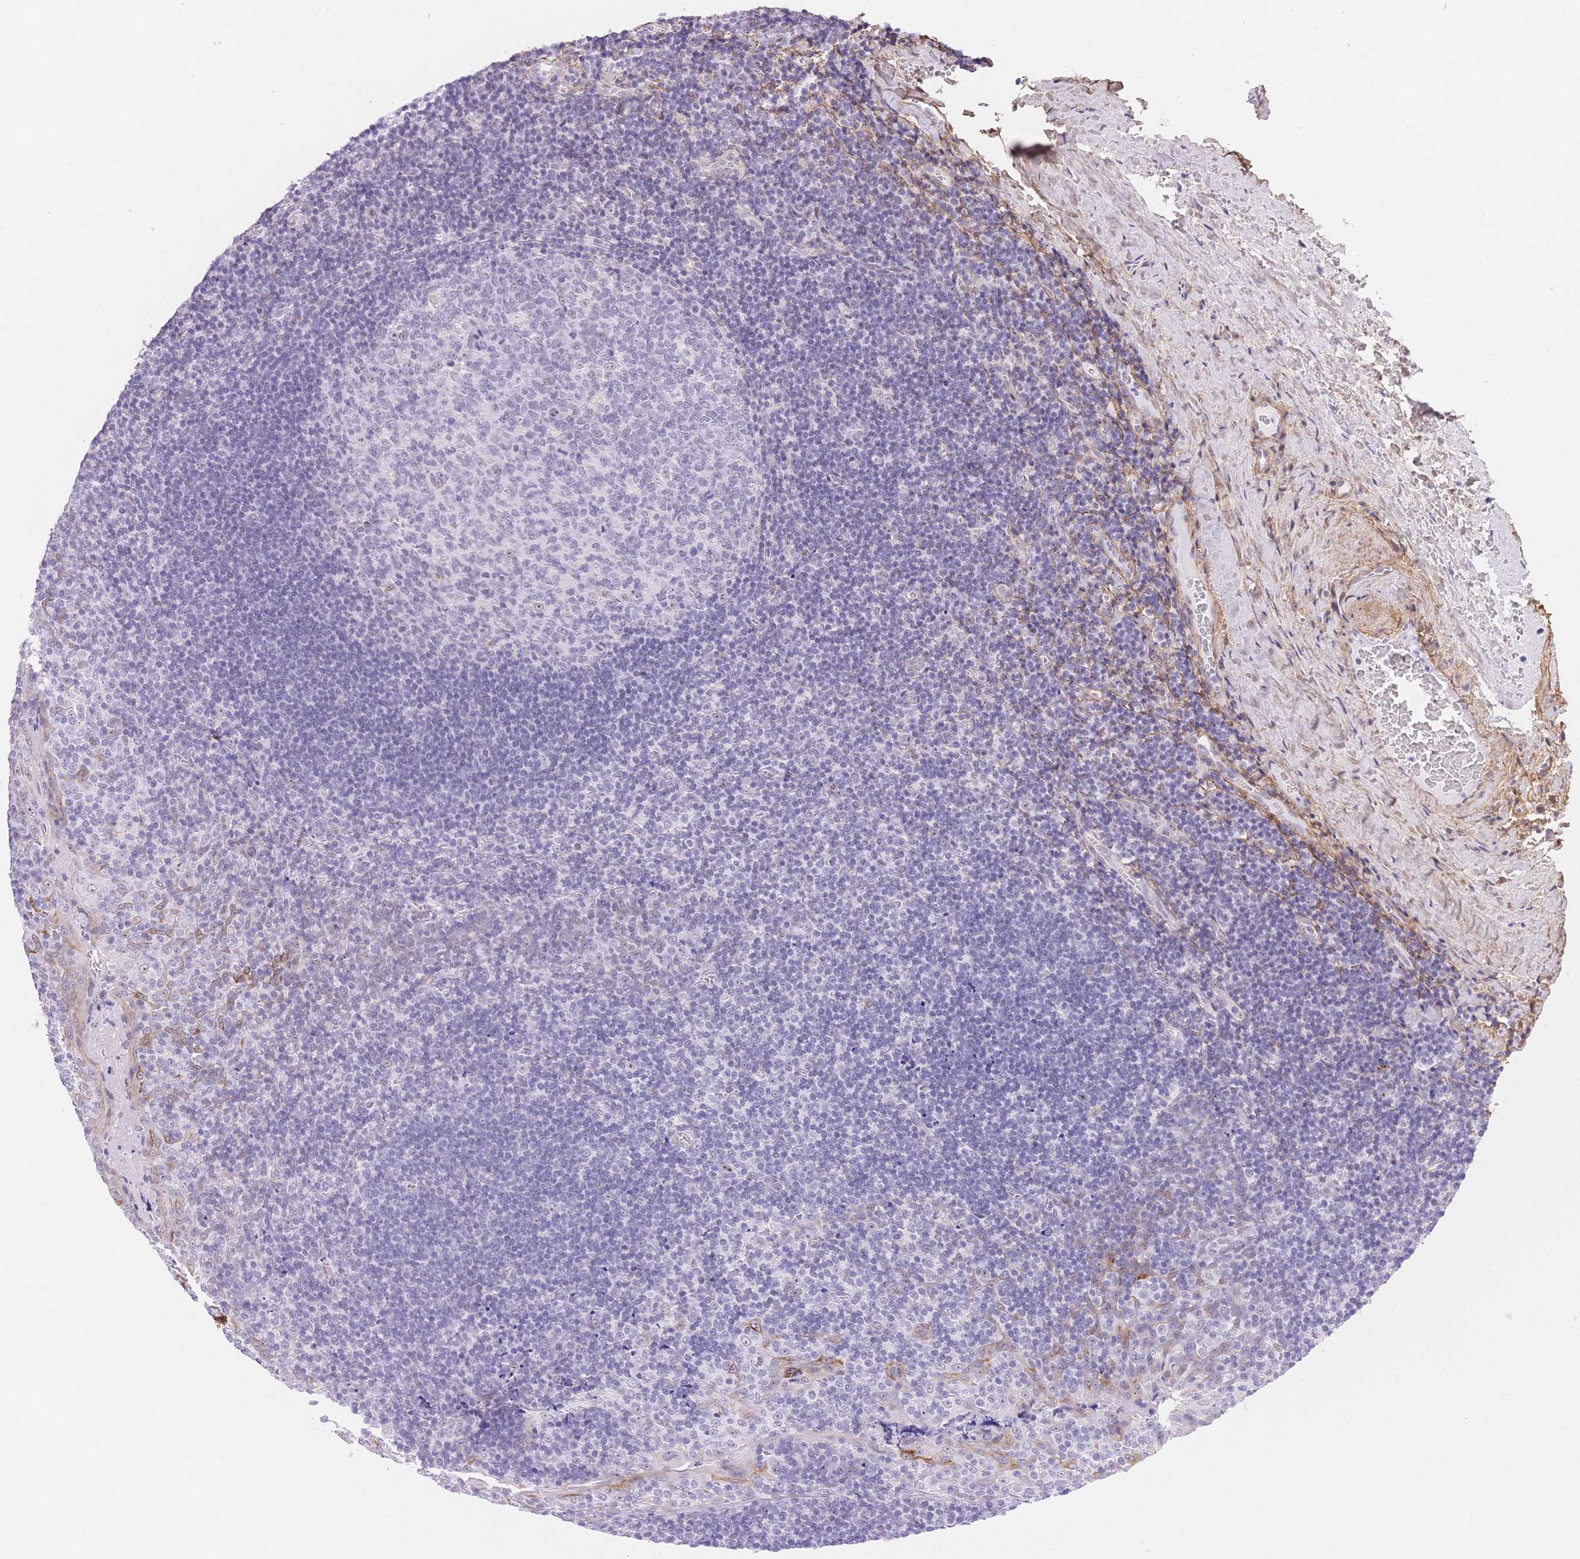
{"staining": {"intensity": "negative", "quantity": "none", "location": "none"}, "tissue": "tonsil", "cell_type": "Germinal center cells", "image_type": "normal", "snomed": [{"axis": "morphology", "description": "Normal tissue, NOS"}, {"axis": "morphology", "description": "Inflammation, NOS"}, {"axis": "topography", "description": "Tonsil"}], "caption": "Germinal center cells show no significant protein staining in normal tonsil. The staining is performed using DAB brown chromogen with nuclei counter-stained in using hematoxylin.", "gene": "PDZD2", "patient": {"sex": "female", "age": 31}}